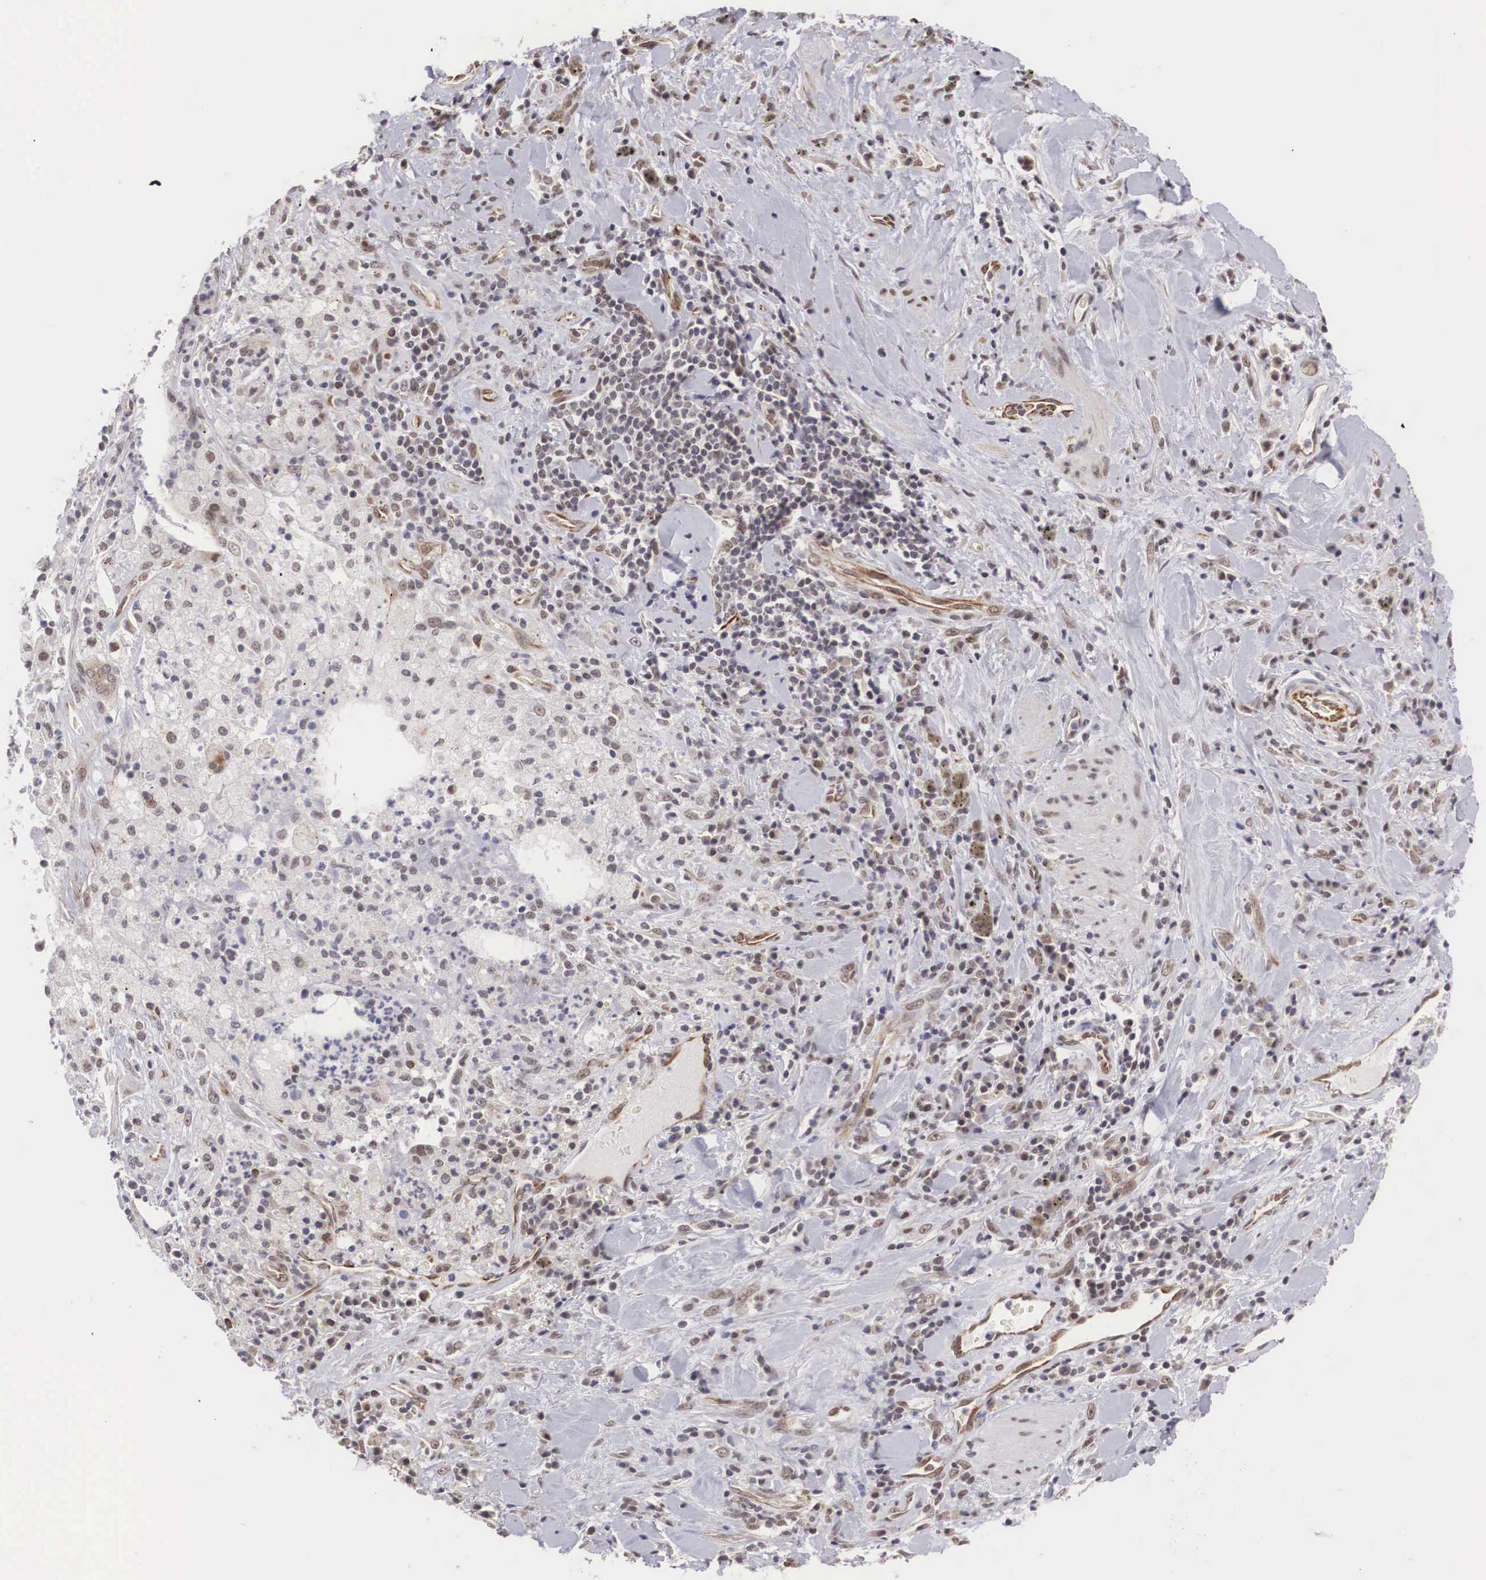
{"staining": {"intensity": "weak", "quantity": "25%-75%", "location": "nuclear"}, "tissue": "lung cancer", "cell_type": "Tumor cells", "image_type": "cancer", "snomed": [{"axis": "morphology", "description": "Squamous cell carcinoma, NOS"}, {"axis": "topography", "description": "Lung"}], "caption": "Immunohistochemical staining of human squamous cell carcinoma (lung) displays weak nuclear protein staining in approximately 25%-75% of tumor cells.", "gene": "MORC2", "patient": {"sex": "male", "age": 64}}